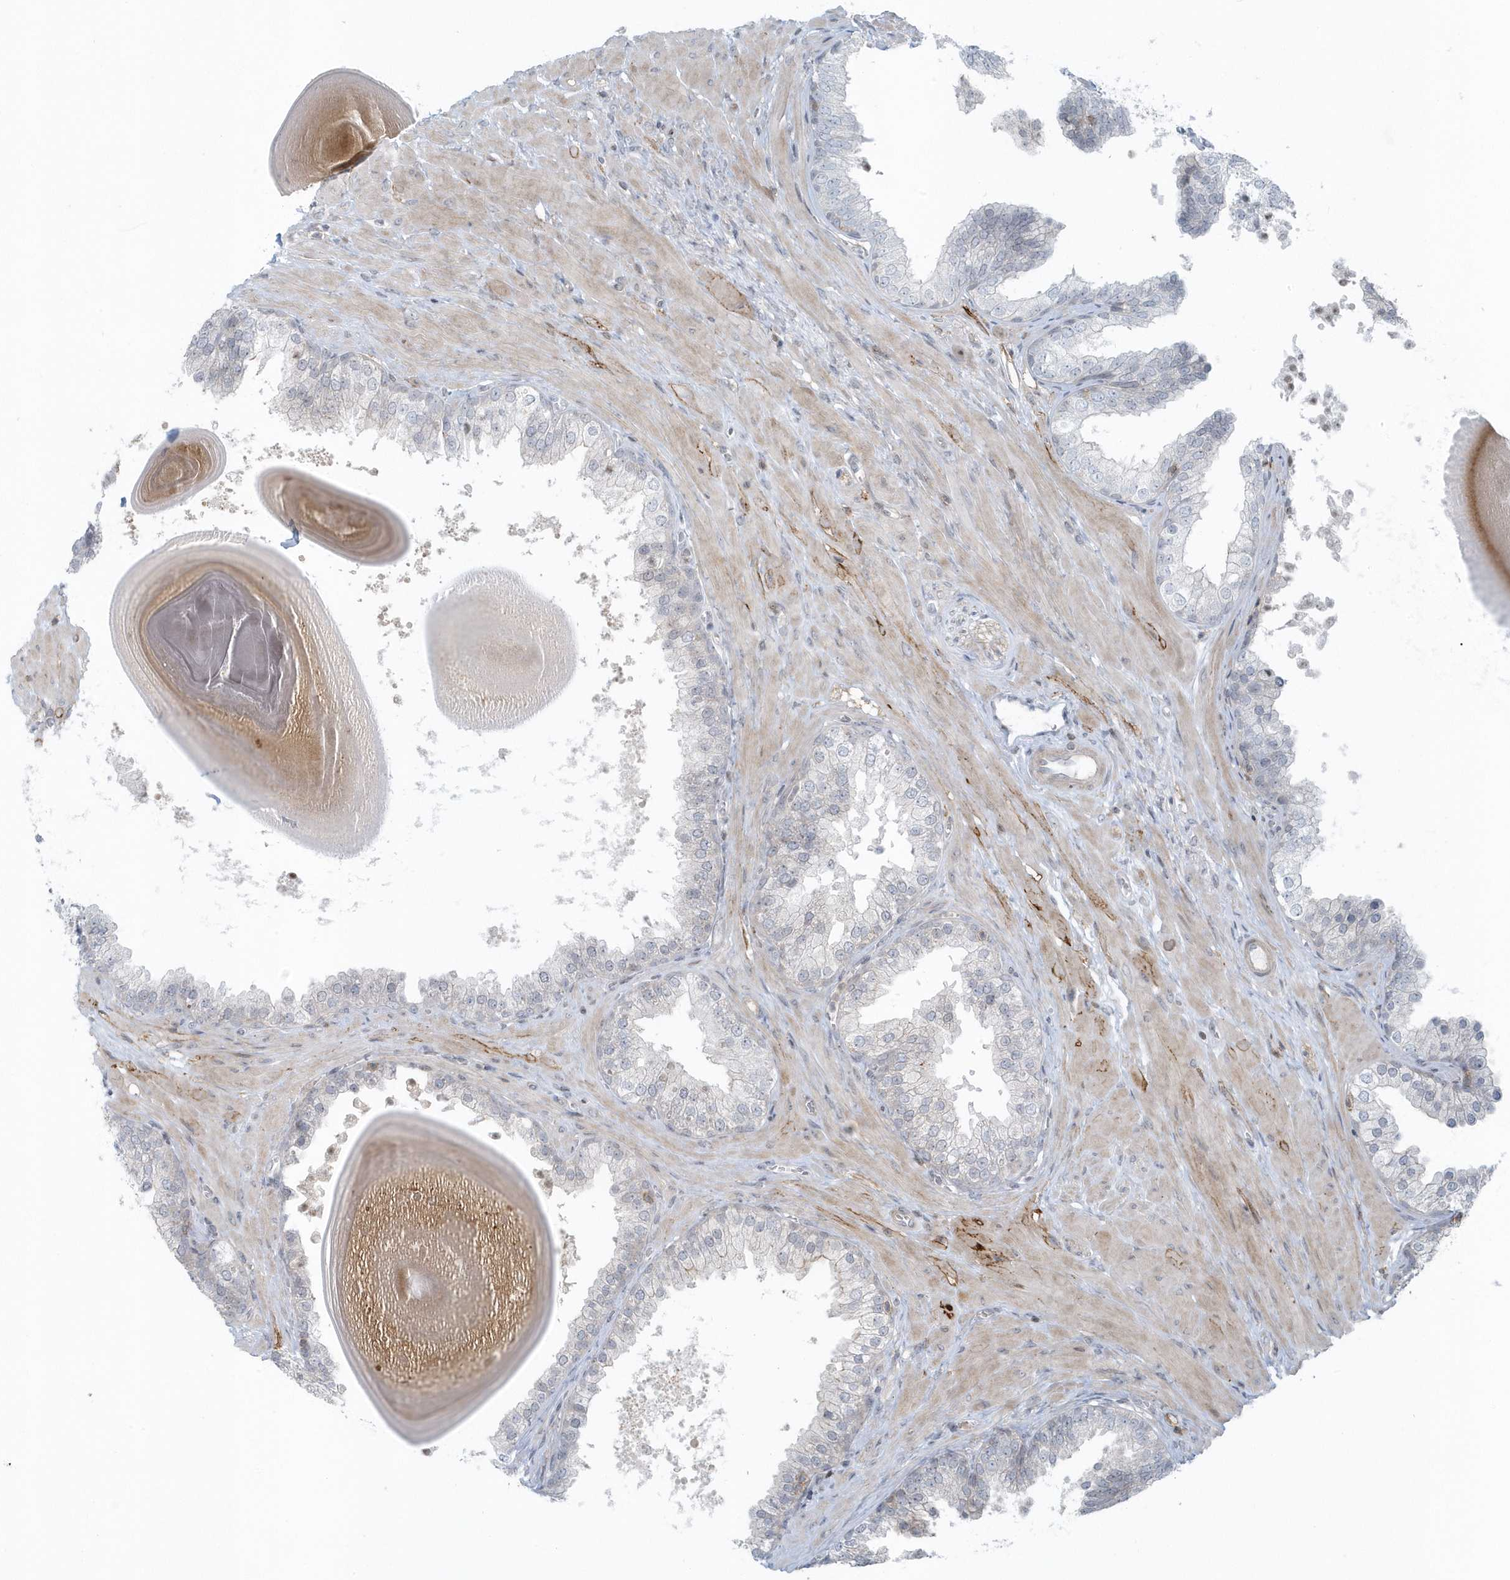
{"staining": {"intensity": "negative", "quantity": "none", "location": "none"}, "tissue": "prostate", "cell_type": "Glandular cells", "image_type": "normal", "snomed": [{"axis": "morphology", "description": "Normal tissue, NOS"}, {"axis": "topography", "description": "Prostate"}], "caption": "Immunohistochemistry (IHC) of unremarkable human prostate shows no positivity in glandular cells. (DAB IHC with hematoxylin counter stain).", "gene": "CACNB2", "patient": {"sex": "male", "age": 48}}